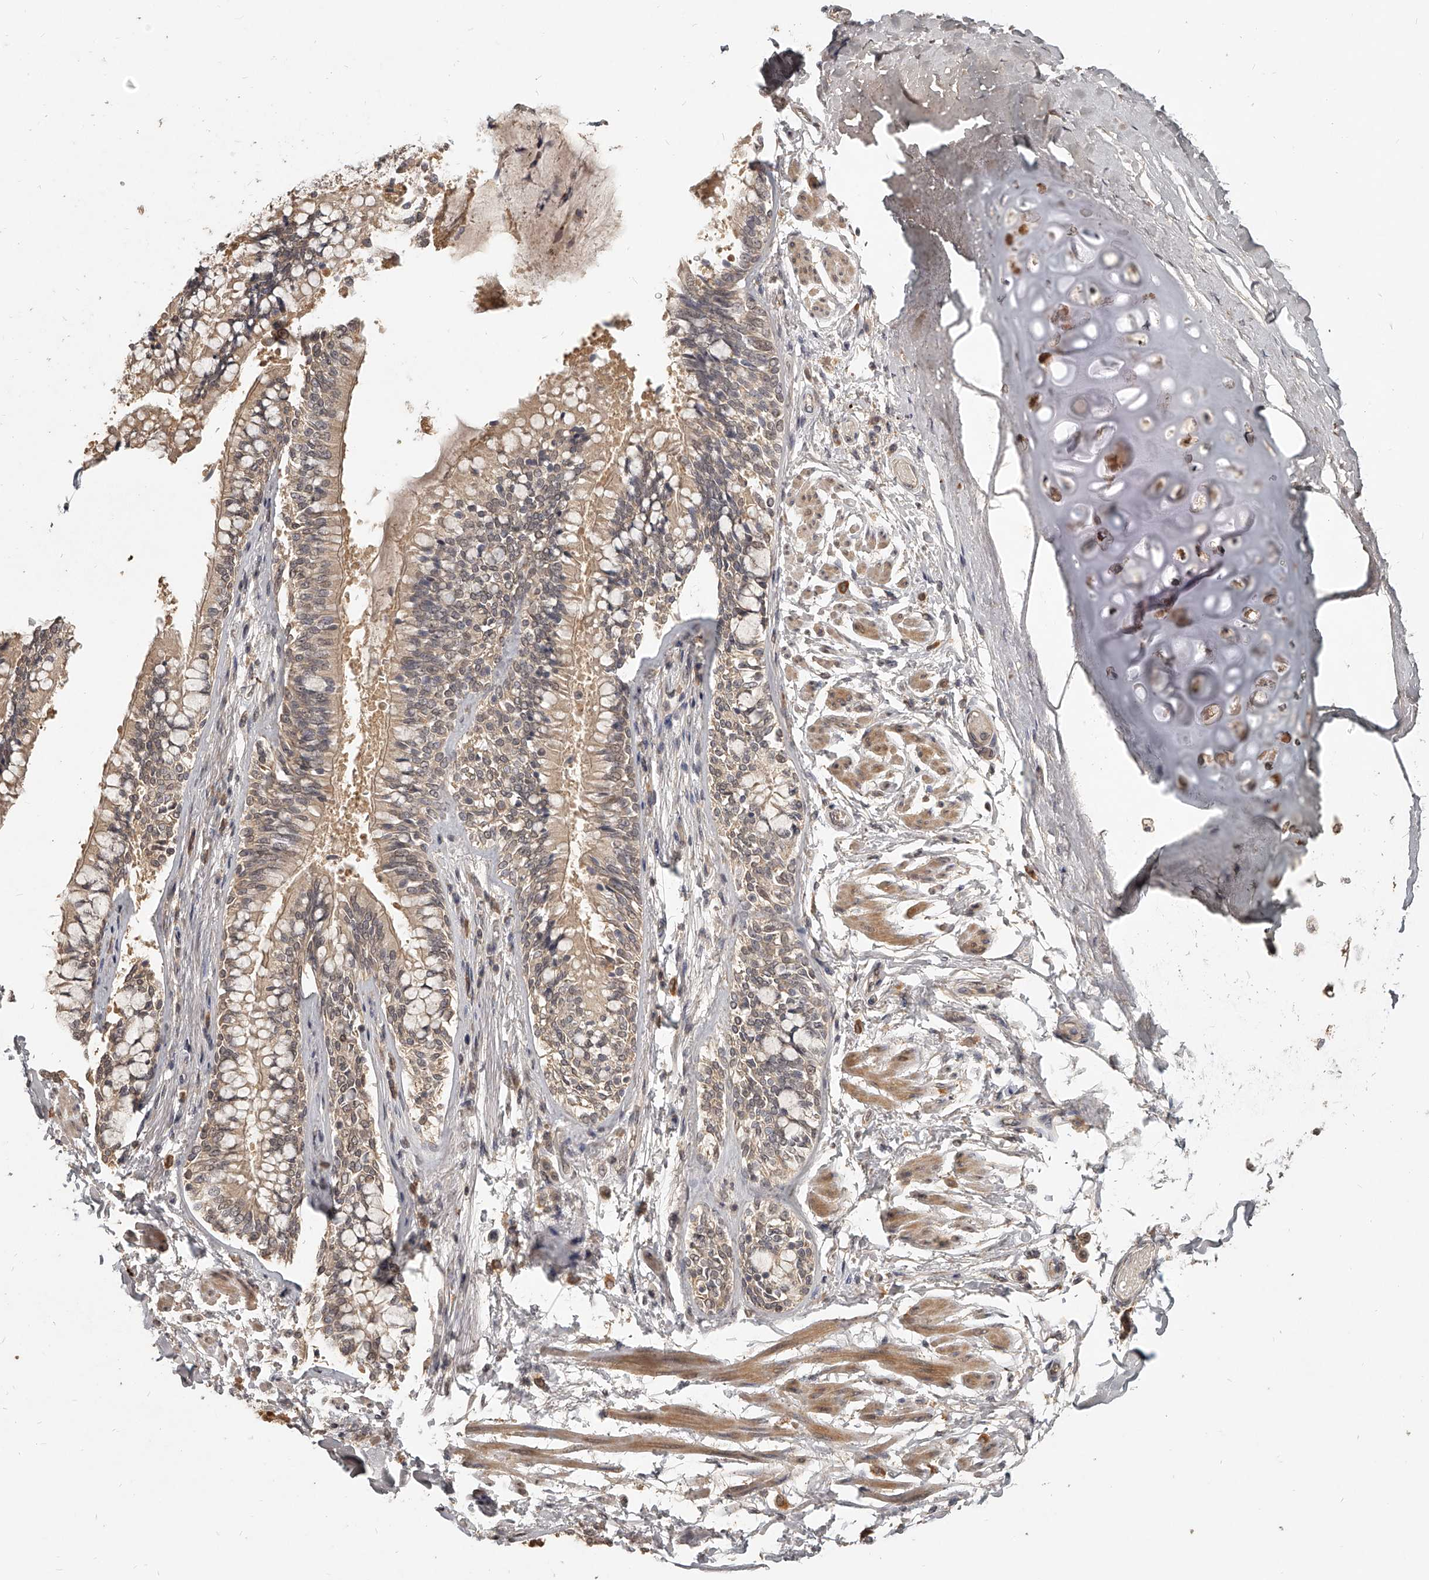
{"staining": {"intensity": "weak", "quantity": "25%-75%", "location": "cytoplasmic/membranous"}, "tissue": "bronchus", "cell_type": "Respiratory epithelial cells", "image_type": "normal", "snomed": [{"axis": "morphology", "description": "Normal tissue, NOS"}, {"axis": "morphology", "description": "Inflammation, NOS"}, {"axis": "topography", "description": "Lung"}], "caption": "Immunohistochemistry (IHC) of unremarkable human bronchus demonstrates low levels of weak cytoplasmic/membranous positivity in approximately 25%-75% of respiratory epithelial cells. The staining was performed using DAB (3,3'-diaminobenzidine) to visualize the protein expression in brown, while the nuclei were stained in blue with hematoxylin (Magnification: 20x).", "gene": "SLC37A1", "patient": {"sex": "female", "age": 46}}